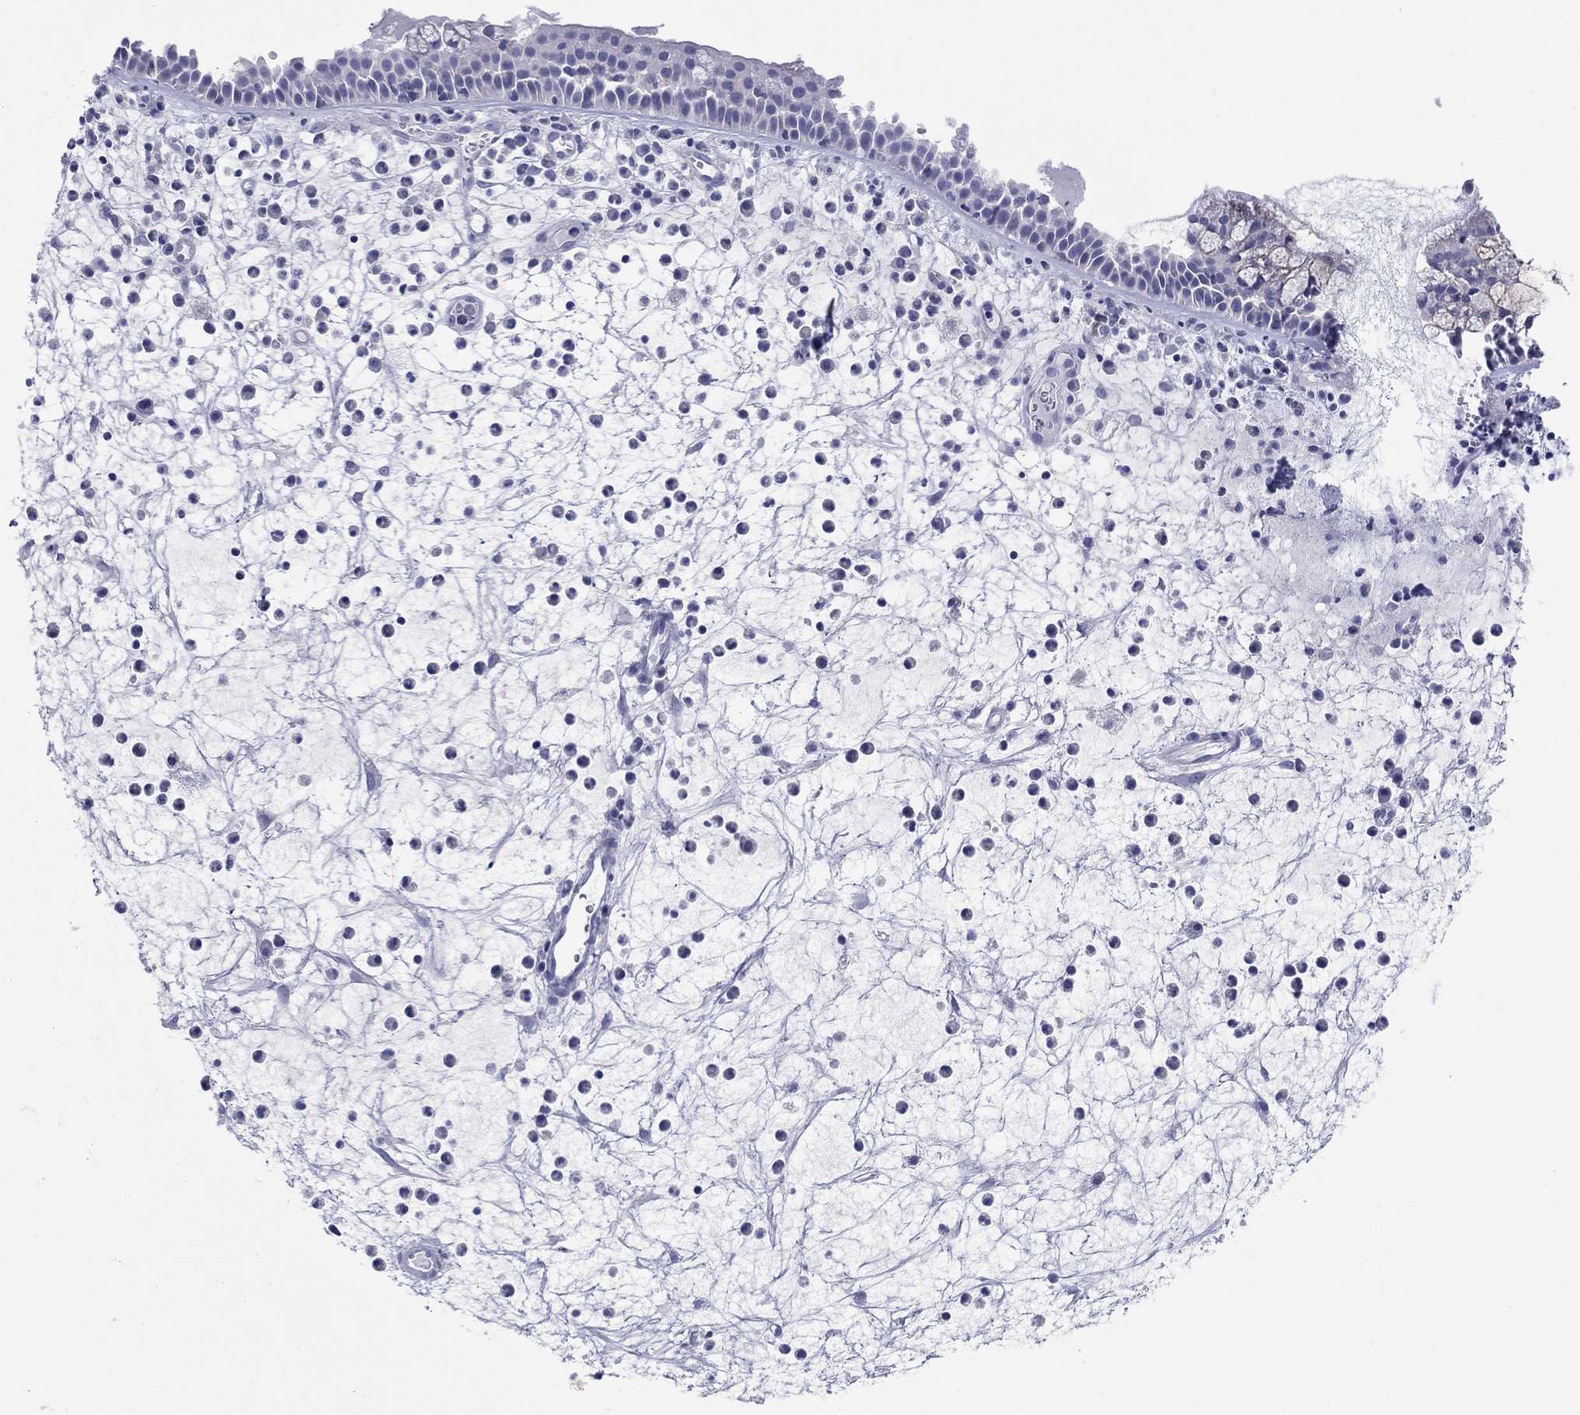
{"staining": {"intensity": "negative", "quantity": "none", "location": "none"}, "tissue": "nasopharynx", "cell_type": "Respiratory epithelial cells", "image_type": "normal", "snomed": [{"axis": "morphology", "description": "Normal tissue, NOS"}, {"axis": "topography", "description": "Nasopharynx"}], "caption": "High power microscopy image of an IHC photomicrograph of unremarkable nasopharynx, revealing no significant expression in respiratory epithelial cells. Nuclei are stained in blue.", "gene": "MAGEB6", "patient": {"sex": "female", "age": 73}}